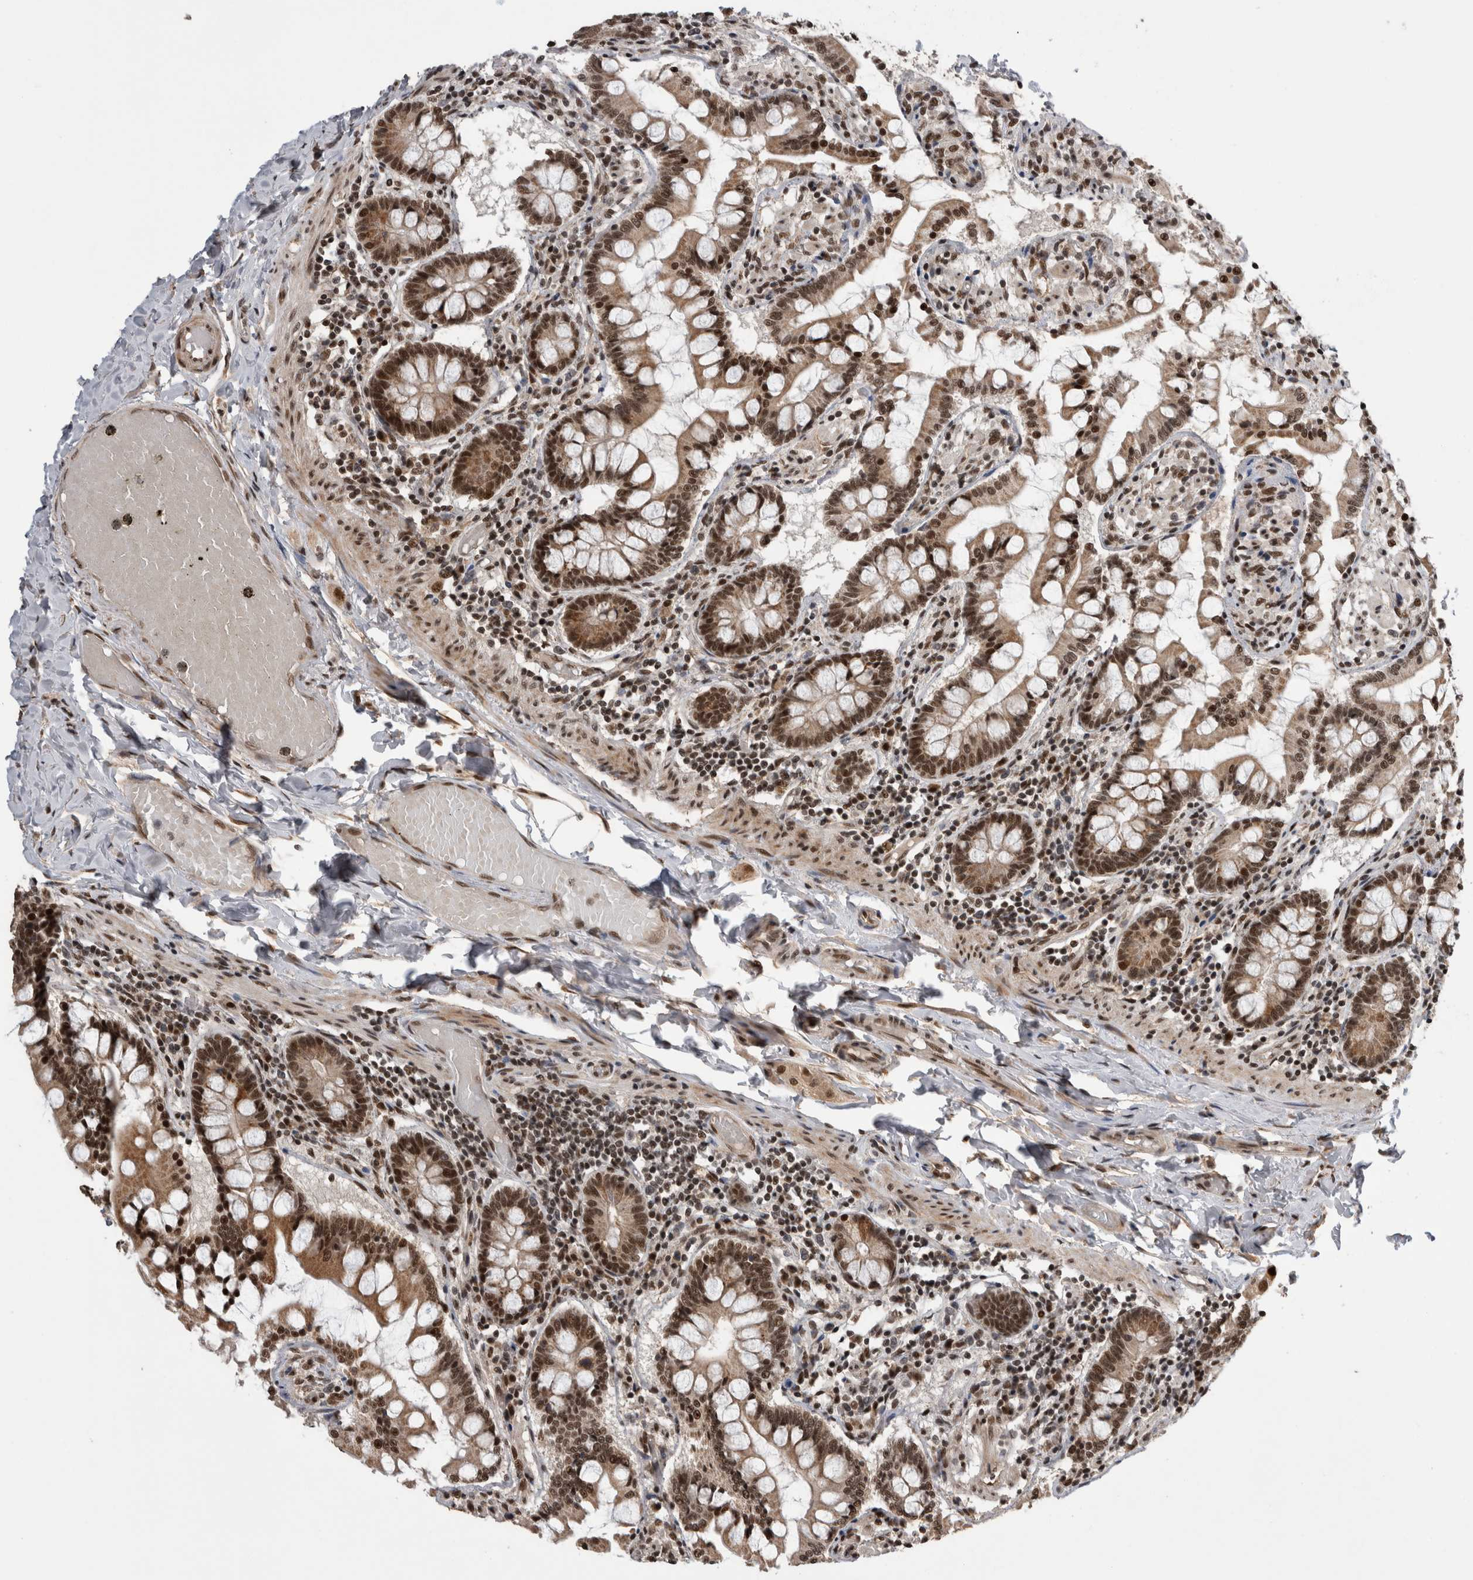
{"staining": {"intensity": "strong", "quantity": ">75%", "location": "cytoplasmic/membranous,nuclear"}, "tissue": "small intestine", "cell_type": "Glandular cells", "image_type": "normal", "snomed": [{"axis": "morphology", "description": "Normal tissue, NOS"}, {"axis": "topography", "description": "Small intestine"}], "caption": "Small intestine stained for a protein (brown) demonstrates strong cytoplasmic/membranous,nuclear positive staining in approximately >75% of glandular cells.", "gene": "CPSF2", "patient": {"sex": "male", "age": 41}}